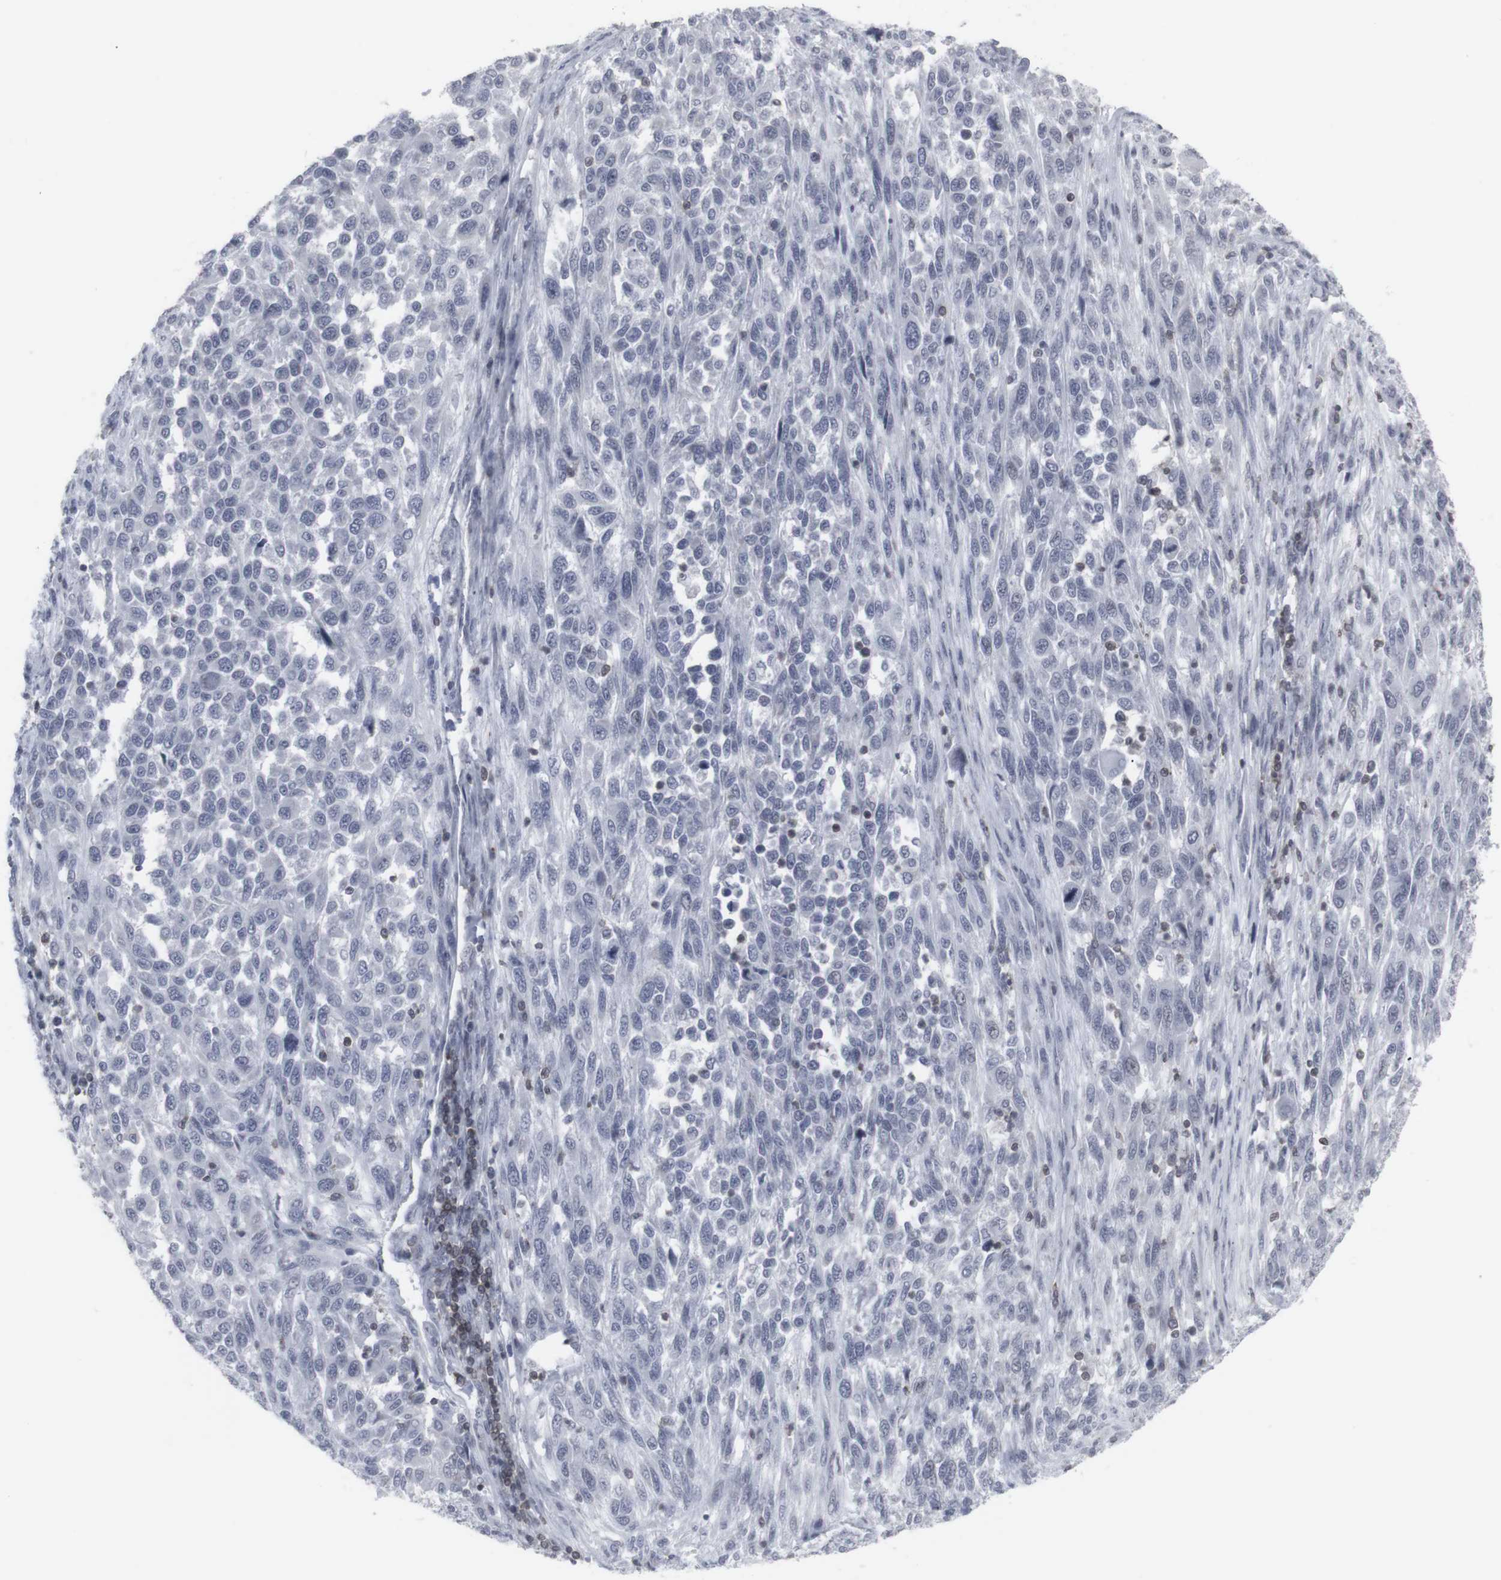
{"staining": {"intensity": "negative", "quantity": "none", "location": "none"}, "tissue": "melanoma", "cell_type": "Tumor cells", "image_type": "cancer", "snomed": [{"axis": "morphology", "description": "Malignant melanoma, Metastatic site"}, {"axis": "topography", "description": "Lymph node"}], "caption": "Melanoma was stained to show a protein in brown. There is no significant expression in tumor cells.", "gene": "APOBEC2", "patient": {"sex": "male", "age": 61}}